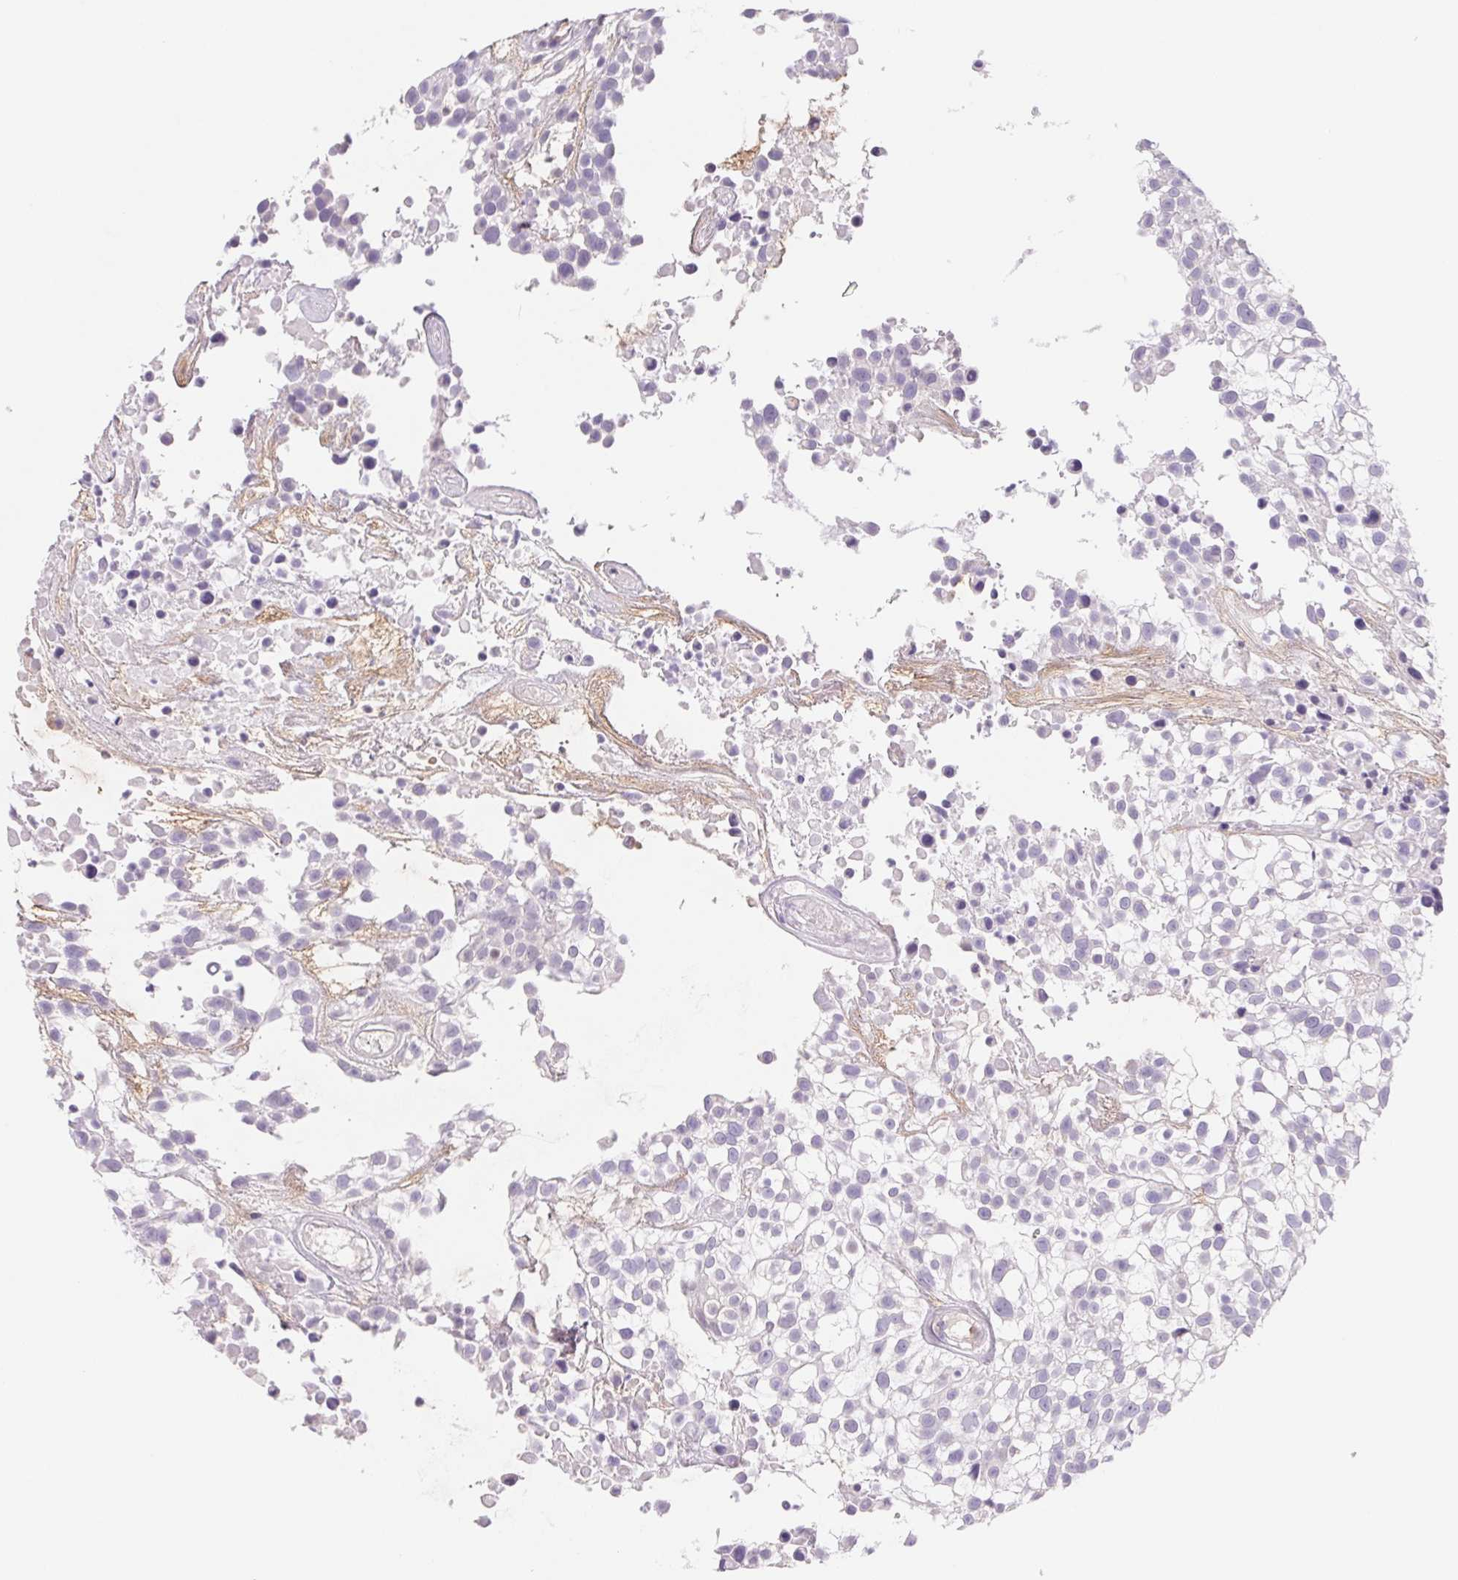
{"staining": {"intensity": "negative", "quantity": "none", "location": "none"}, "tissue": "urothelial cancer", "cell_type": "Tumor cells", "image_type": "cancer", "snomed": [{"axis": "morphology", "description": "Urothelial carcinoma, High grade"}, {"axis": "topography", "description": "Urinary bladder"}], "caption": "This histopathology image is of urothelial carcinoma (high-grade) stained with IHC to label a protein in brown with the nuclei are counter-stained blue. There is no positivity in tumor cells. (DAB IHC, high magnification).", "gene": "CTNND2", "patient": {"sex": "male", "age": 56}}